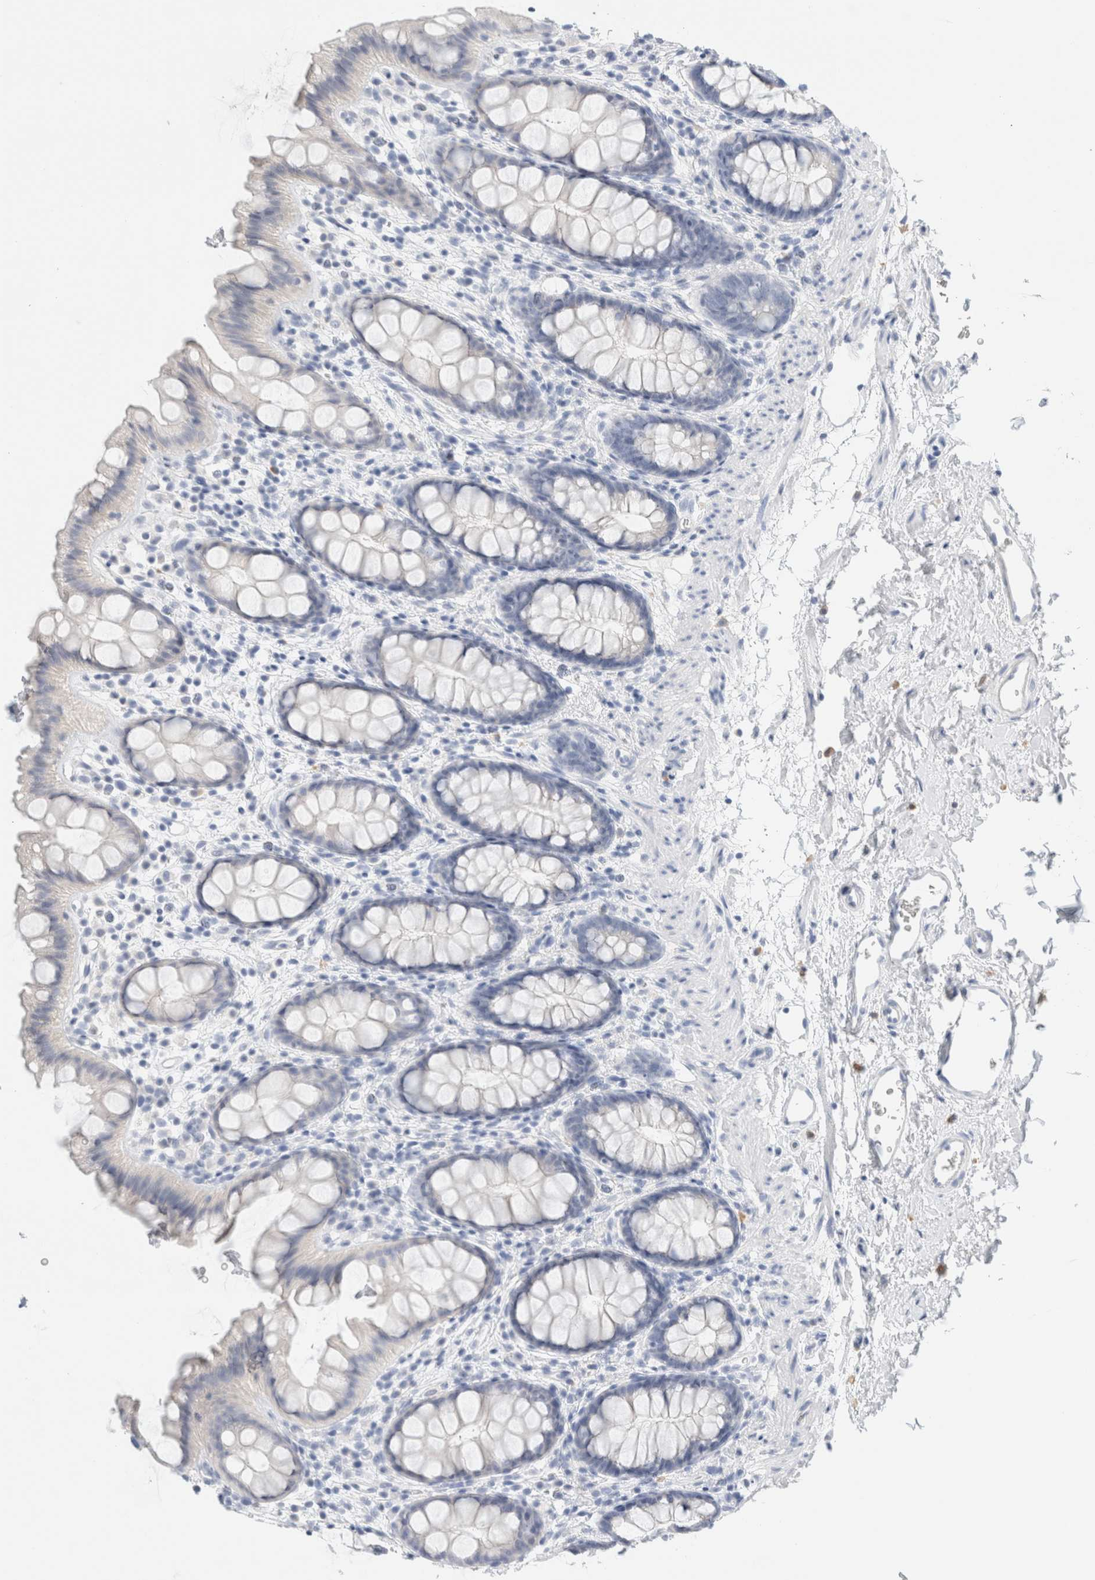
{"staining": {"intensity": "negative", "quantity": "none", "location": "none"}, "tissue": "rectum", "cell_type": "Glandular cells", "image_type": "normal", "snomed": [{"axis": "morphology", "description": "Normal tissue, NOS"}, {"axis": "topography", "description": "Rectum"}], "caption": "Protein analysis of benign rectum demonstrates no significant positivity in glandular cells.", "gene": "ARG1", "patient": {"sex": "female", "age": 65}}